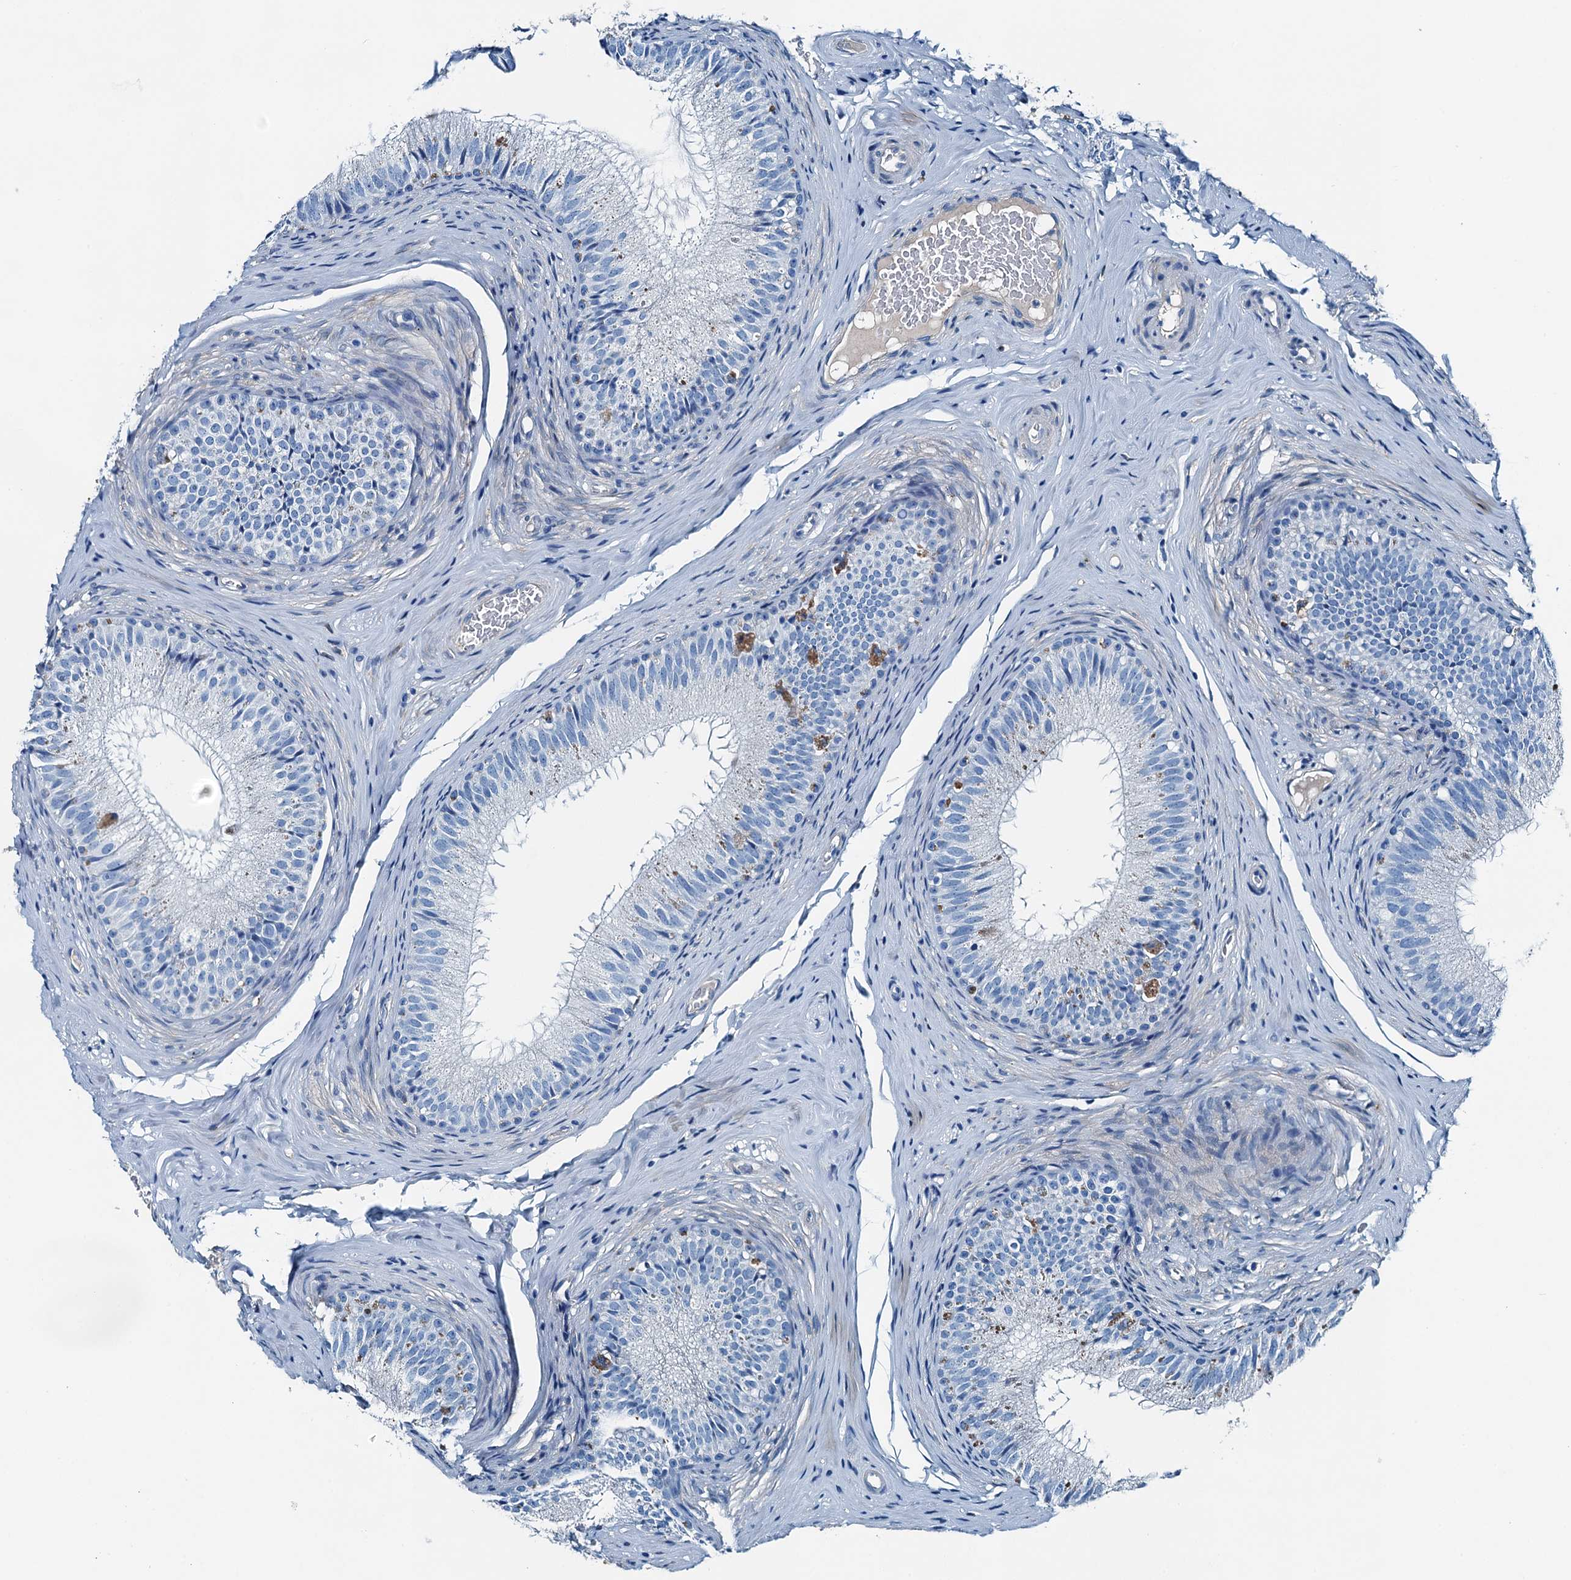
{"staining": {"intensity": "negative", "quantity": "none", "location": "none"}, "tissue": "epididymis", "cell_type": "Glandular cells", "image_type": "normal", "snomed": [{"axis": "morphology", "description": "Normal tissue, NOS"}, {"axis": "topography", "description": "Epididymis"}], "caption": "Image shows no protein positivity in glandular cells of benign epididymis. Nuclei are stained in blue.", "gene": "RAB3IL1", "patient": {"sex": "male", "age": 34}}